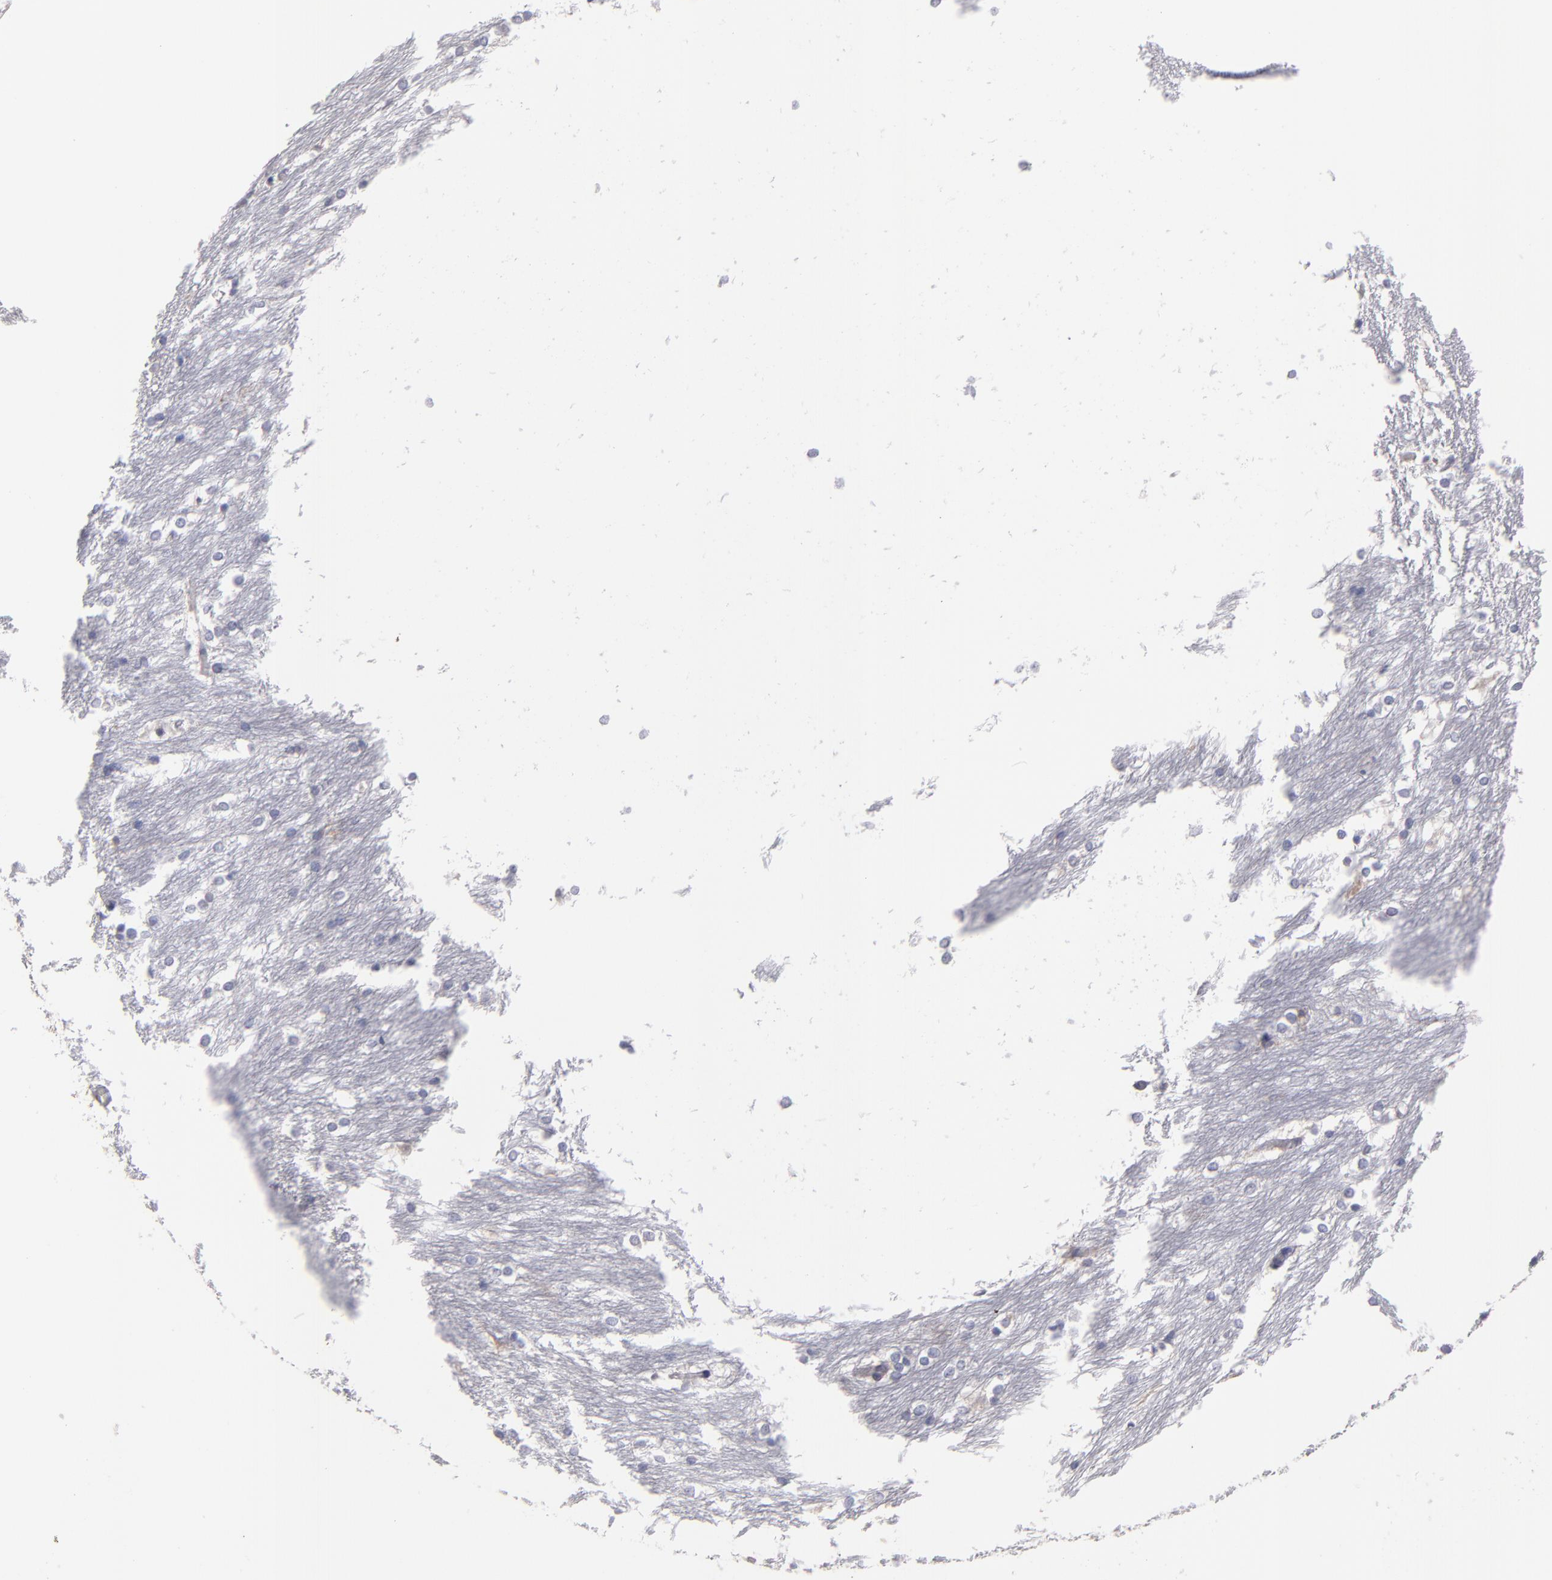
{"staining": {"intensity": "weak", "quantity": "<25%", "location": "cytoplasmic/membranous"}, "tissue": "caudate", "cell_type": "Glial cells", "image_type": "normal", "snomed": [{"axis": "morphology", "description": "Normal tissue, NOS"}, {"axis": "topography", "description": "Lateral ventricle wall"}], "caption": "An IHC photomicrograph of normal caudate is shown. There is no staining in glial cells of caudate. (DAB immunohistochemistry (IHC), high magnification).", "gene": "SLMAP", "patient": {"sex": "female", "age": 19}}